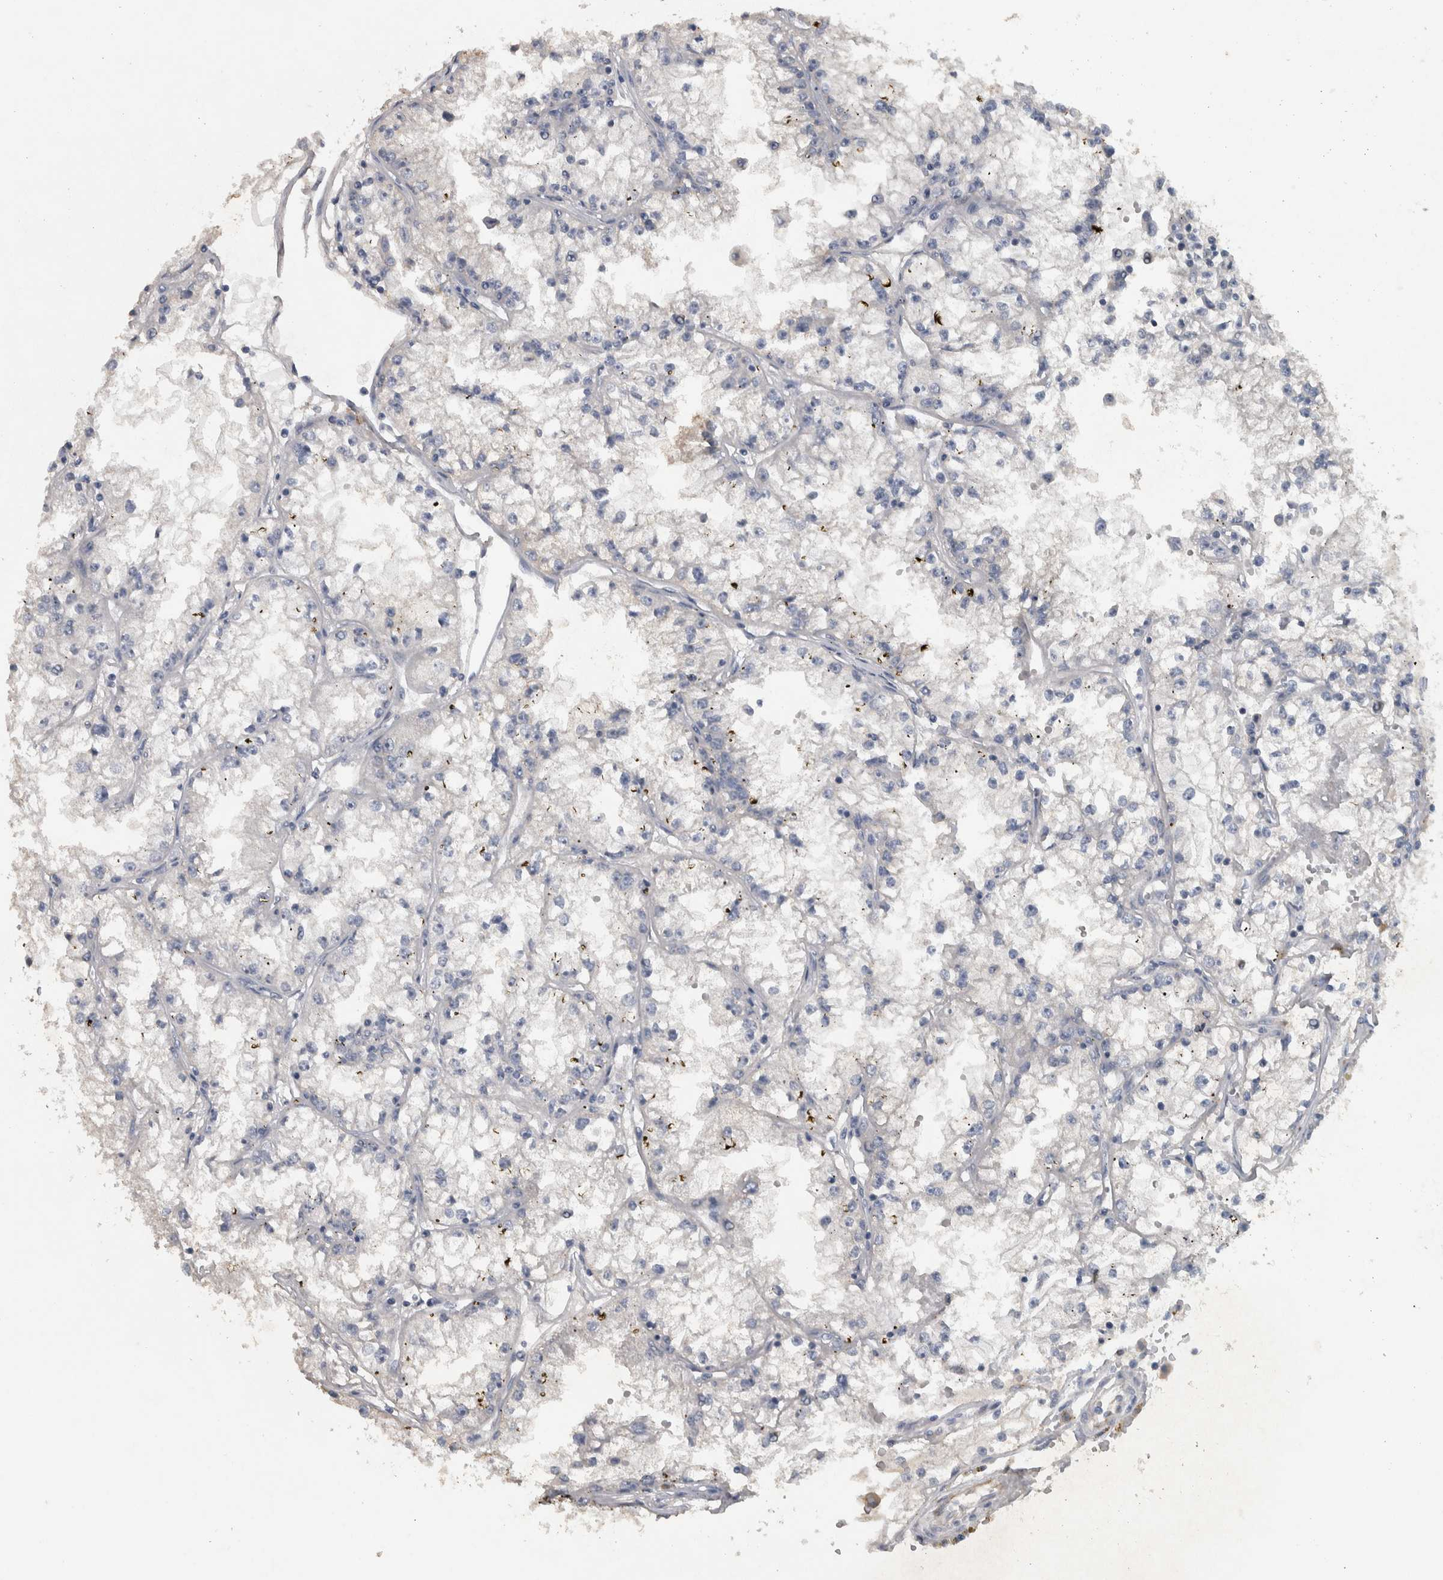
{"staining": {"intensity": "negative", "quantity": "none", "location": "none"}, "tissue": "renal cancer", "cell_type": "Tumor cells", "image_type": "cancer", "snomed": [{"axis": "morphology", "description": "Adenocarcinoma, NOS"}, {"axis": "topography", "description": "Kidney"}], "caption": "Immunohistochemical staining of renal adenocarcinoma displays no significant staining in tumor cells.", "gene": "NT5C2", "patient": {"sex": "male", "age": 56}}